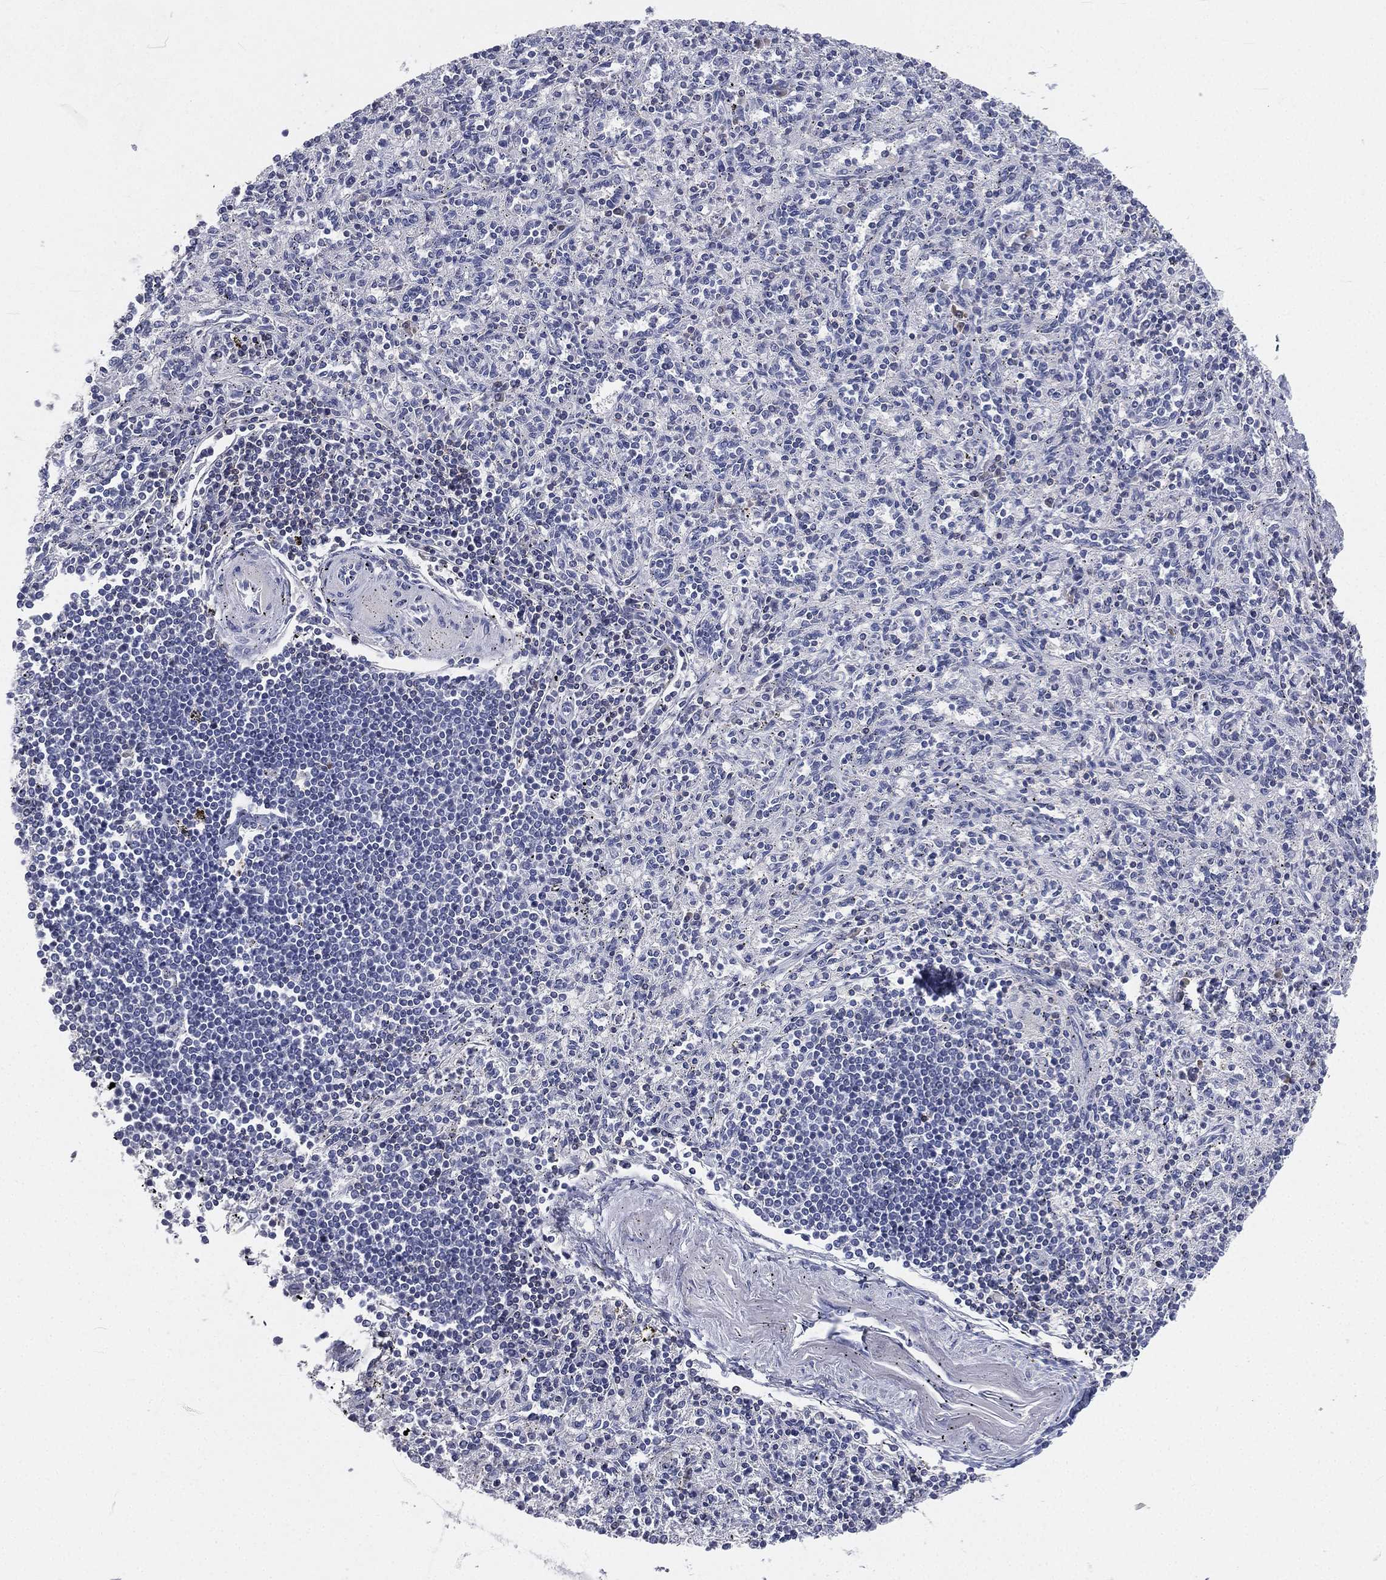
{"staining": {"intensity": "weak", "quantity": "<25%", "location": "cytoplasmic/membranous"}, "tissue": "spleen", "cell_type": "Cells in red pulp", "image_type": "normal", "snomed": [{"axis": "morphology", "description": "Normal tissue, NOS"}, {"axis": "topography", "description": "Spleen"}], "caption": "High power microscopy histopathology image of an immunohistochemistry (IHC) histopathology image of normal spleen, revealing no significant expression in cells in red pulp.", "gene": "CD3D", "patient": {"sex": "male", "age": 69}}